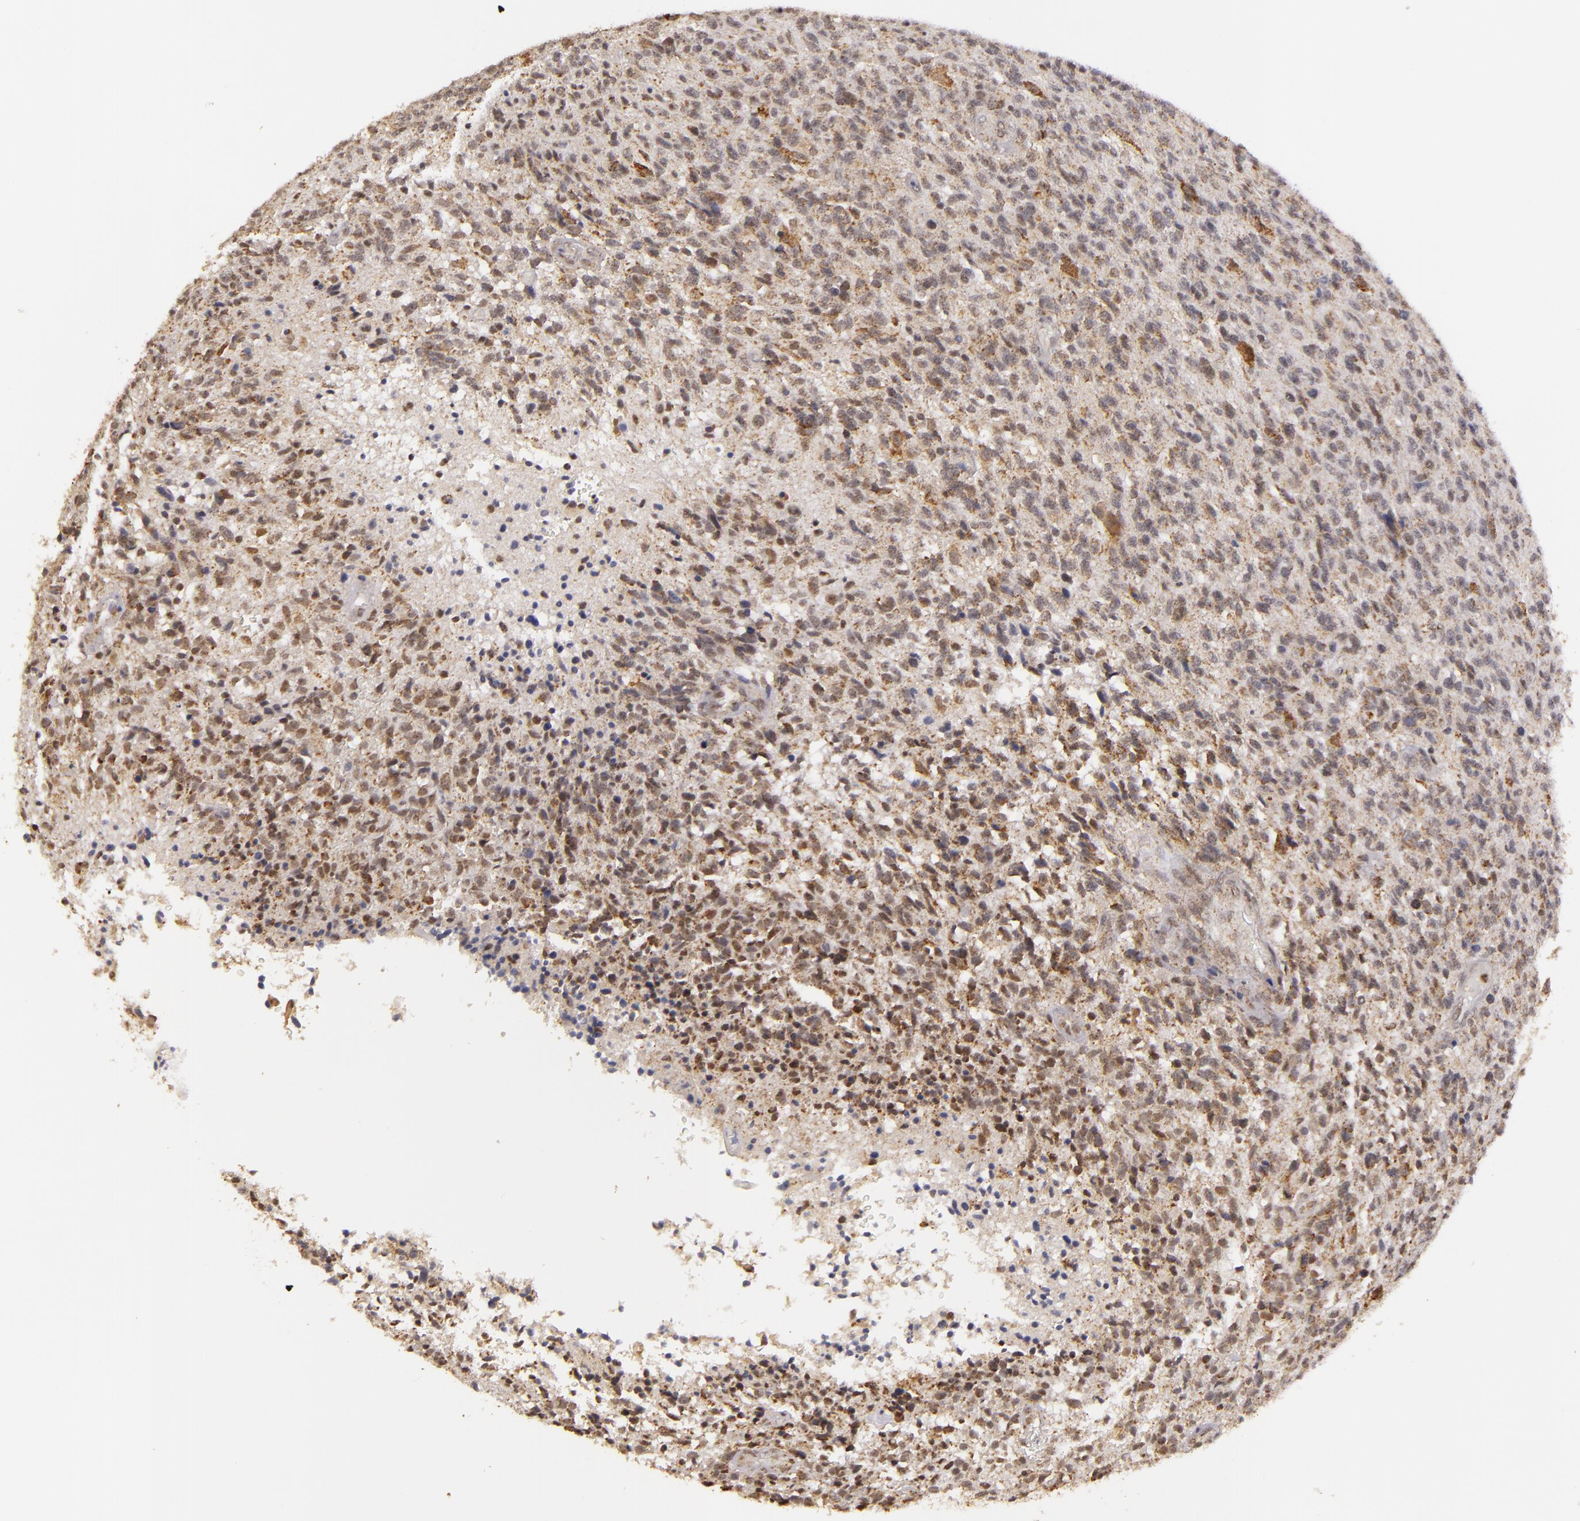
{"staining": {"intensity": "moderate", "quantity": "25%-75%", "location": "nuclear"}, "tissue": "glioma", "cell_type": "Tumor cells", "image_type": "cancer", "snomed": [{"axis": "morphology", "description": "Glioma, malignant, High grade"}, {"axis": "topography", "description": "Brain"}], "caption": "High-magnification brightfield microscopy of glioma stained with DAB (3,3'-diaminobenzidine) (brown) and counterstained with hematoxylin (blue). tumor cells exhibit moderate nuclear staining is appreciated in approximately25%-75% of cells. (IHC, brightfield microscopy, high magnification).", "gene": "MXD1", "patient": {"sex": "male", "age": 36}}